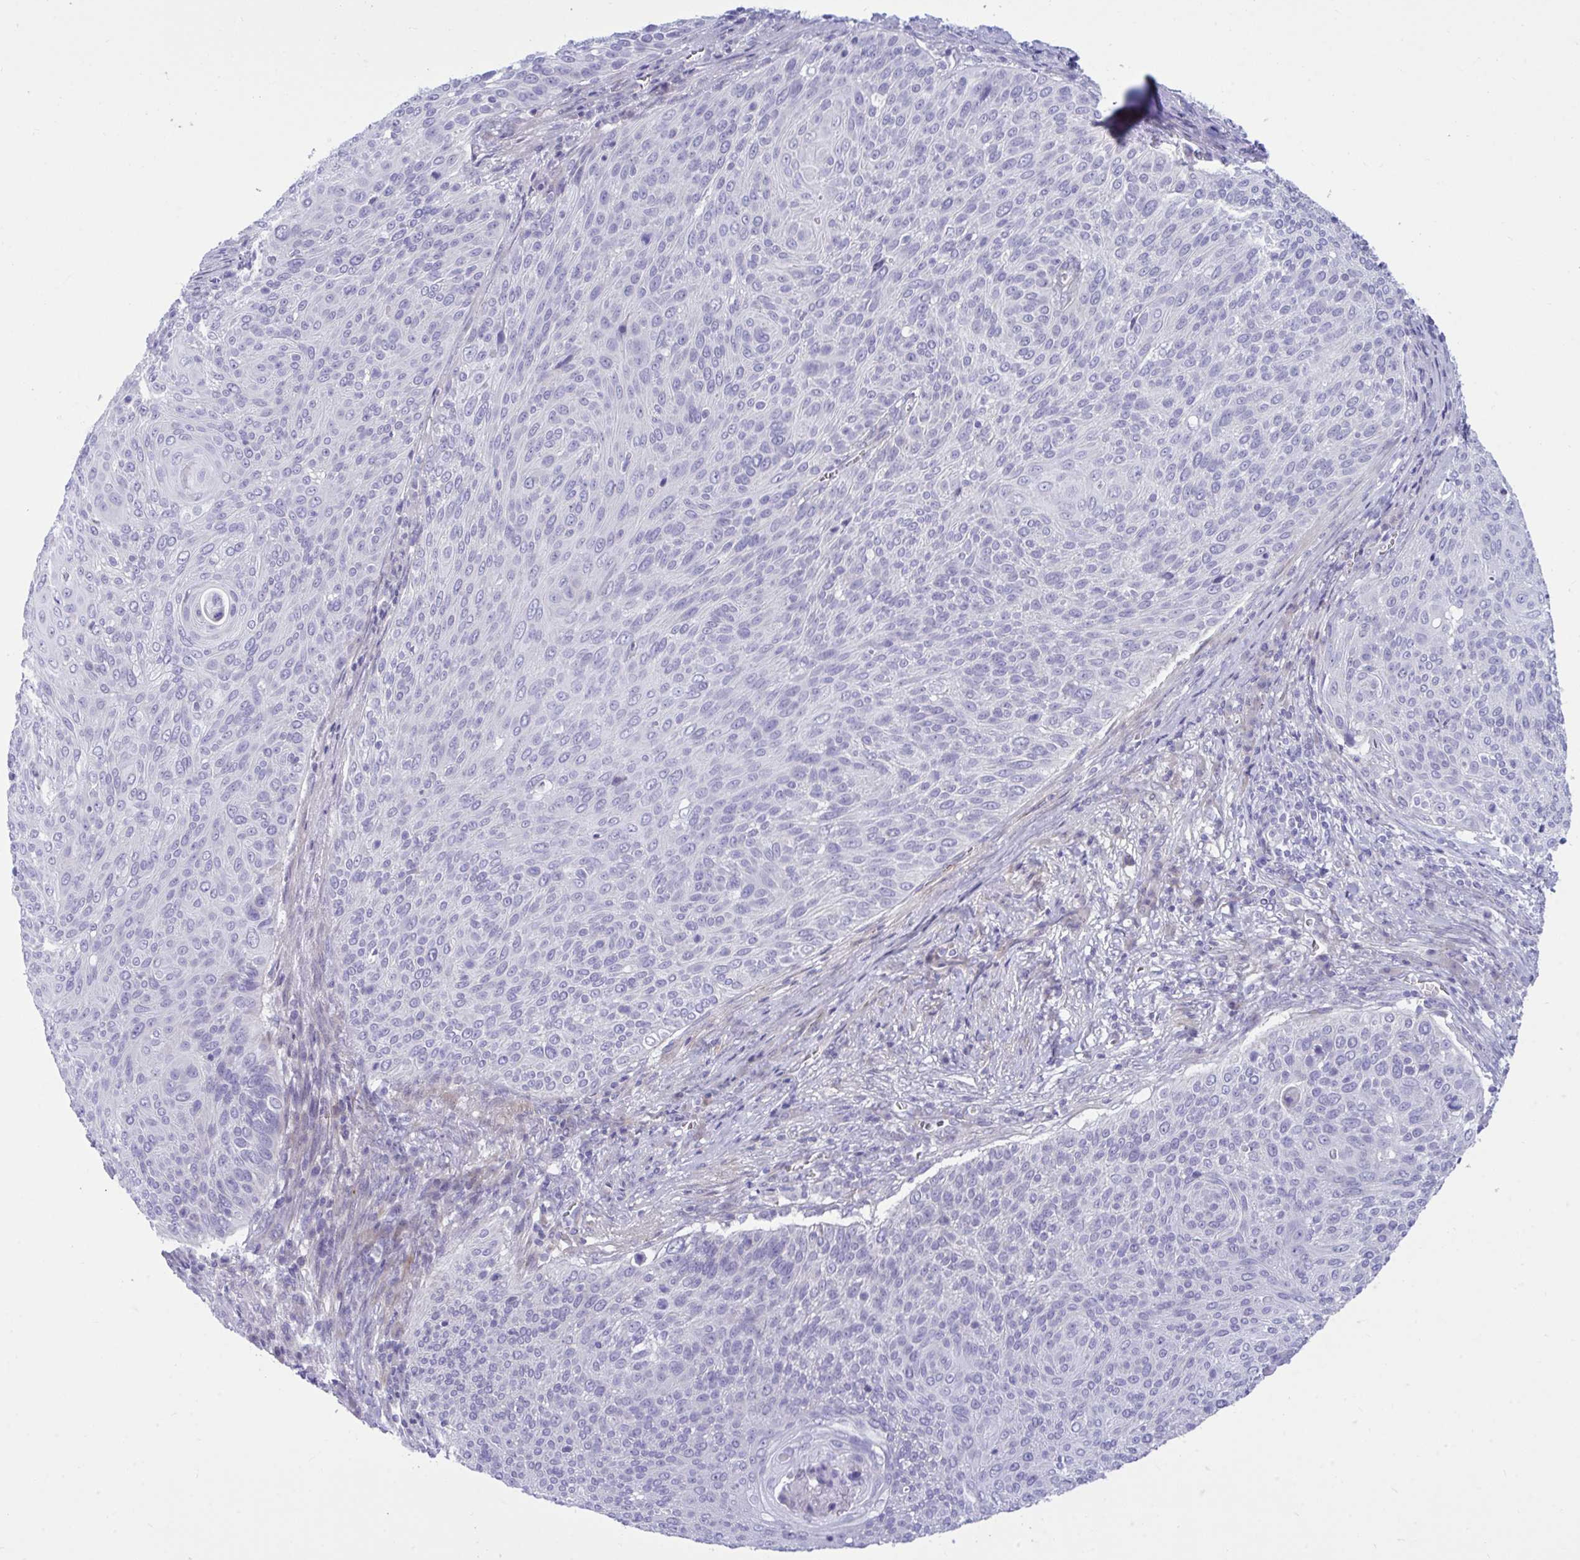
{"staining": {"intensity": "negative", "quantity": "none", "location": "none"}, "tissue": "cervical cancer", "cell_type": "Tumor cells", "image_type": "cancer", "snomed": [{"axis": "morphology", "description": "Squamous cell carcinoma, NOS"}, {"axis": "topography", "description": "Cervix"}], "caption": "Cervical squamous cell carcinoma was stained to show a protein in brown. There is no significant positivity in tumor cells.", "gene": "MED9", "patient": {"sex": "female", "age": 31}}